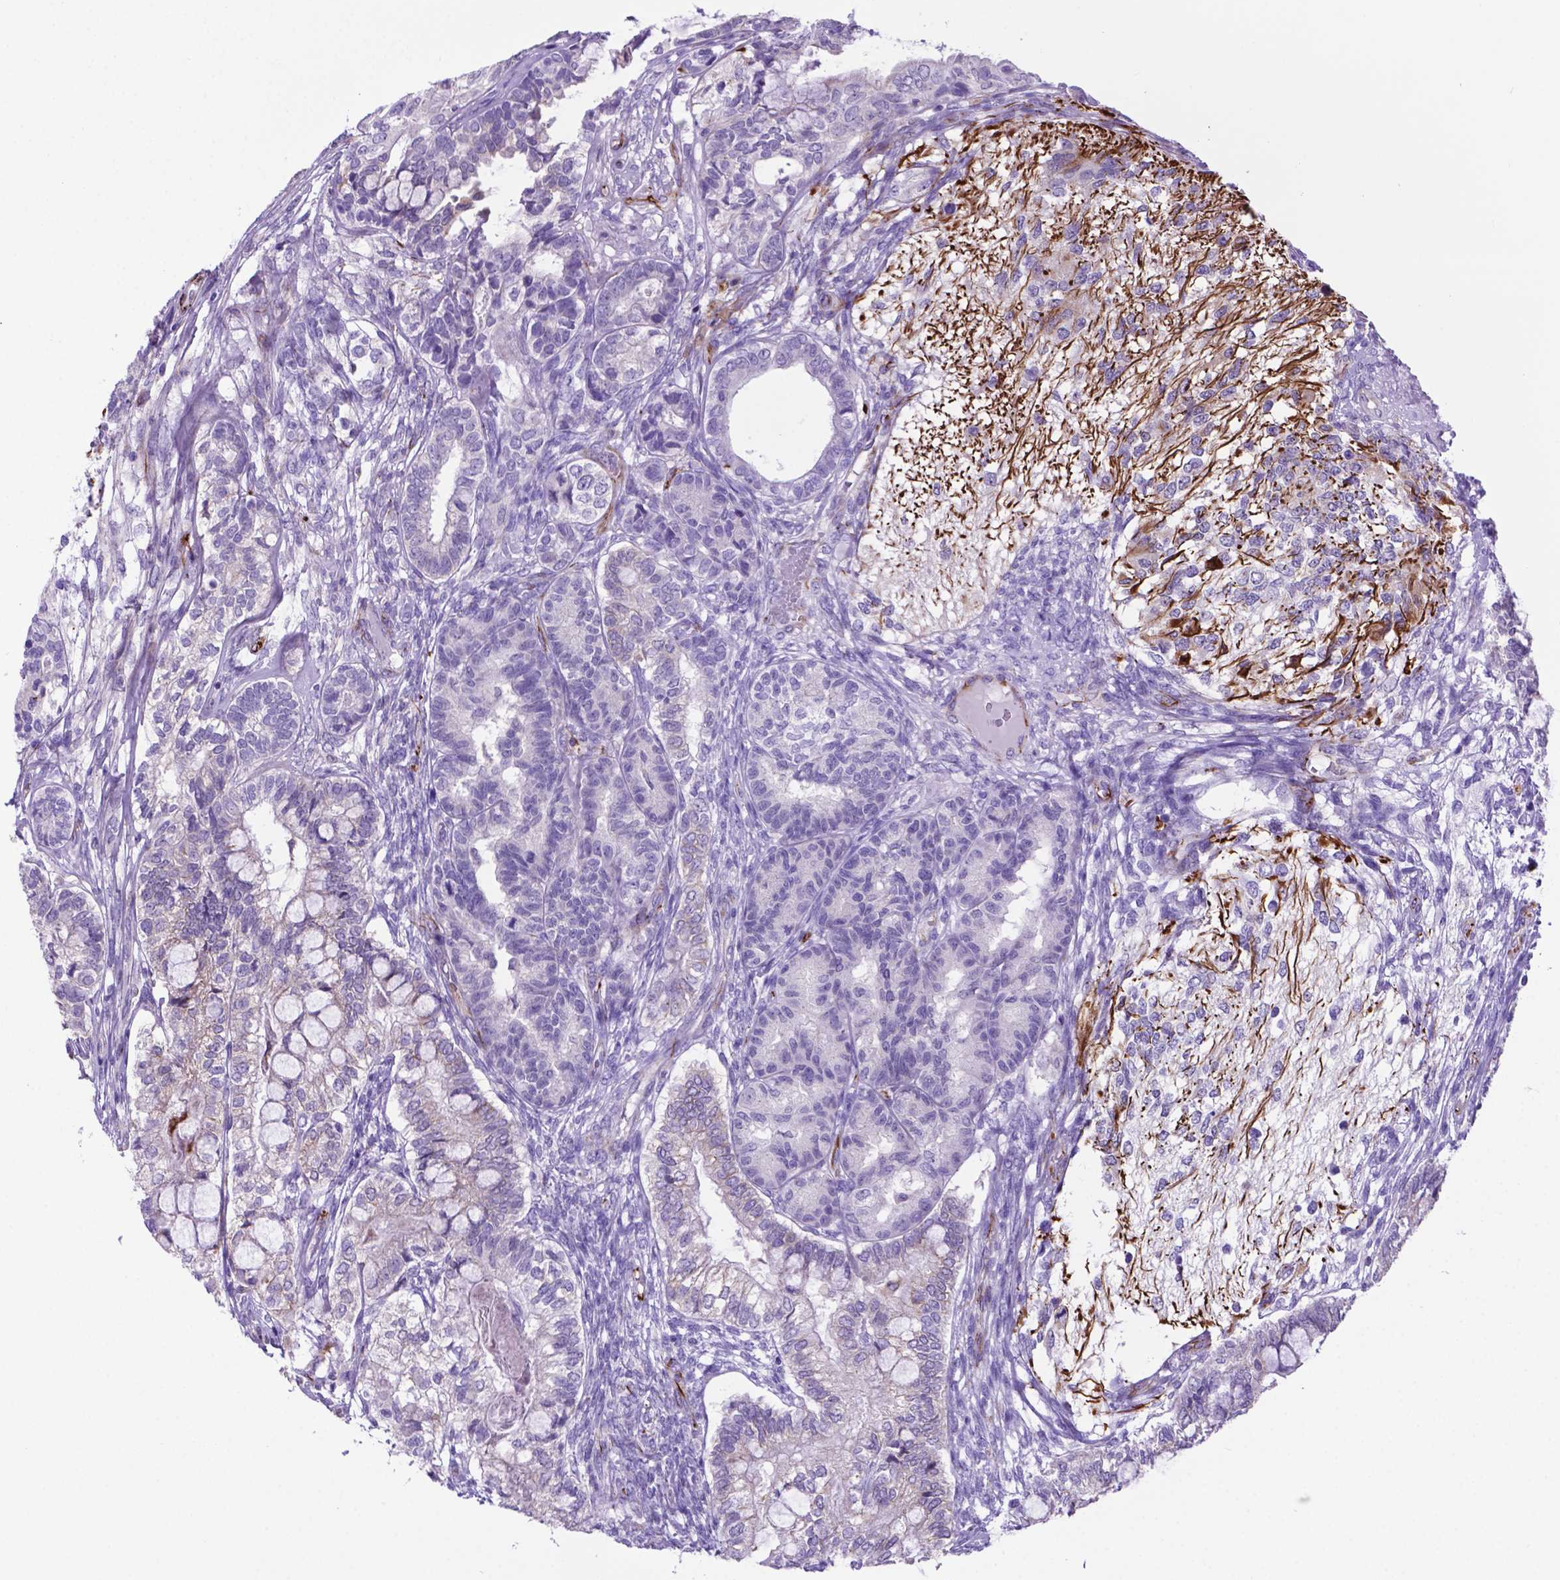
{"staining": {"intensity": "negative", "quantity": "none", "location": "none"}, "tissue": "testis cancer", "cell_type": "Tumor cells", "image_type": "cancer", "snomed": [{"axis": "morphology", "description": "Seminoma, NOS"}, {"axis": "morphology", "description": "Carcinoma, Embryonal, NOS"}, {"axis": "topography", "description": "Testis"}], "caption": "This micrograph is of testis seminoma stained with immunohistochemistry to label a protein in brown with the nuclei are counter-stained blue. There is no positivity in tumor cells.", "gene": "LZTR1", "patient": {"sex": "male", "age": 41}}